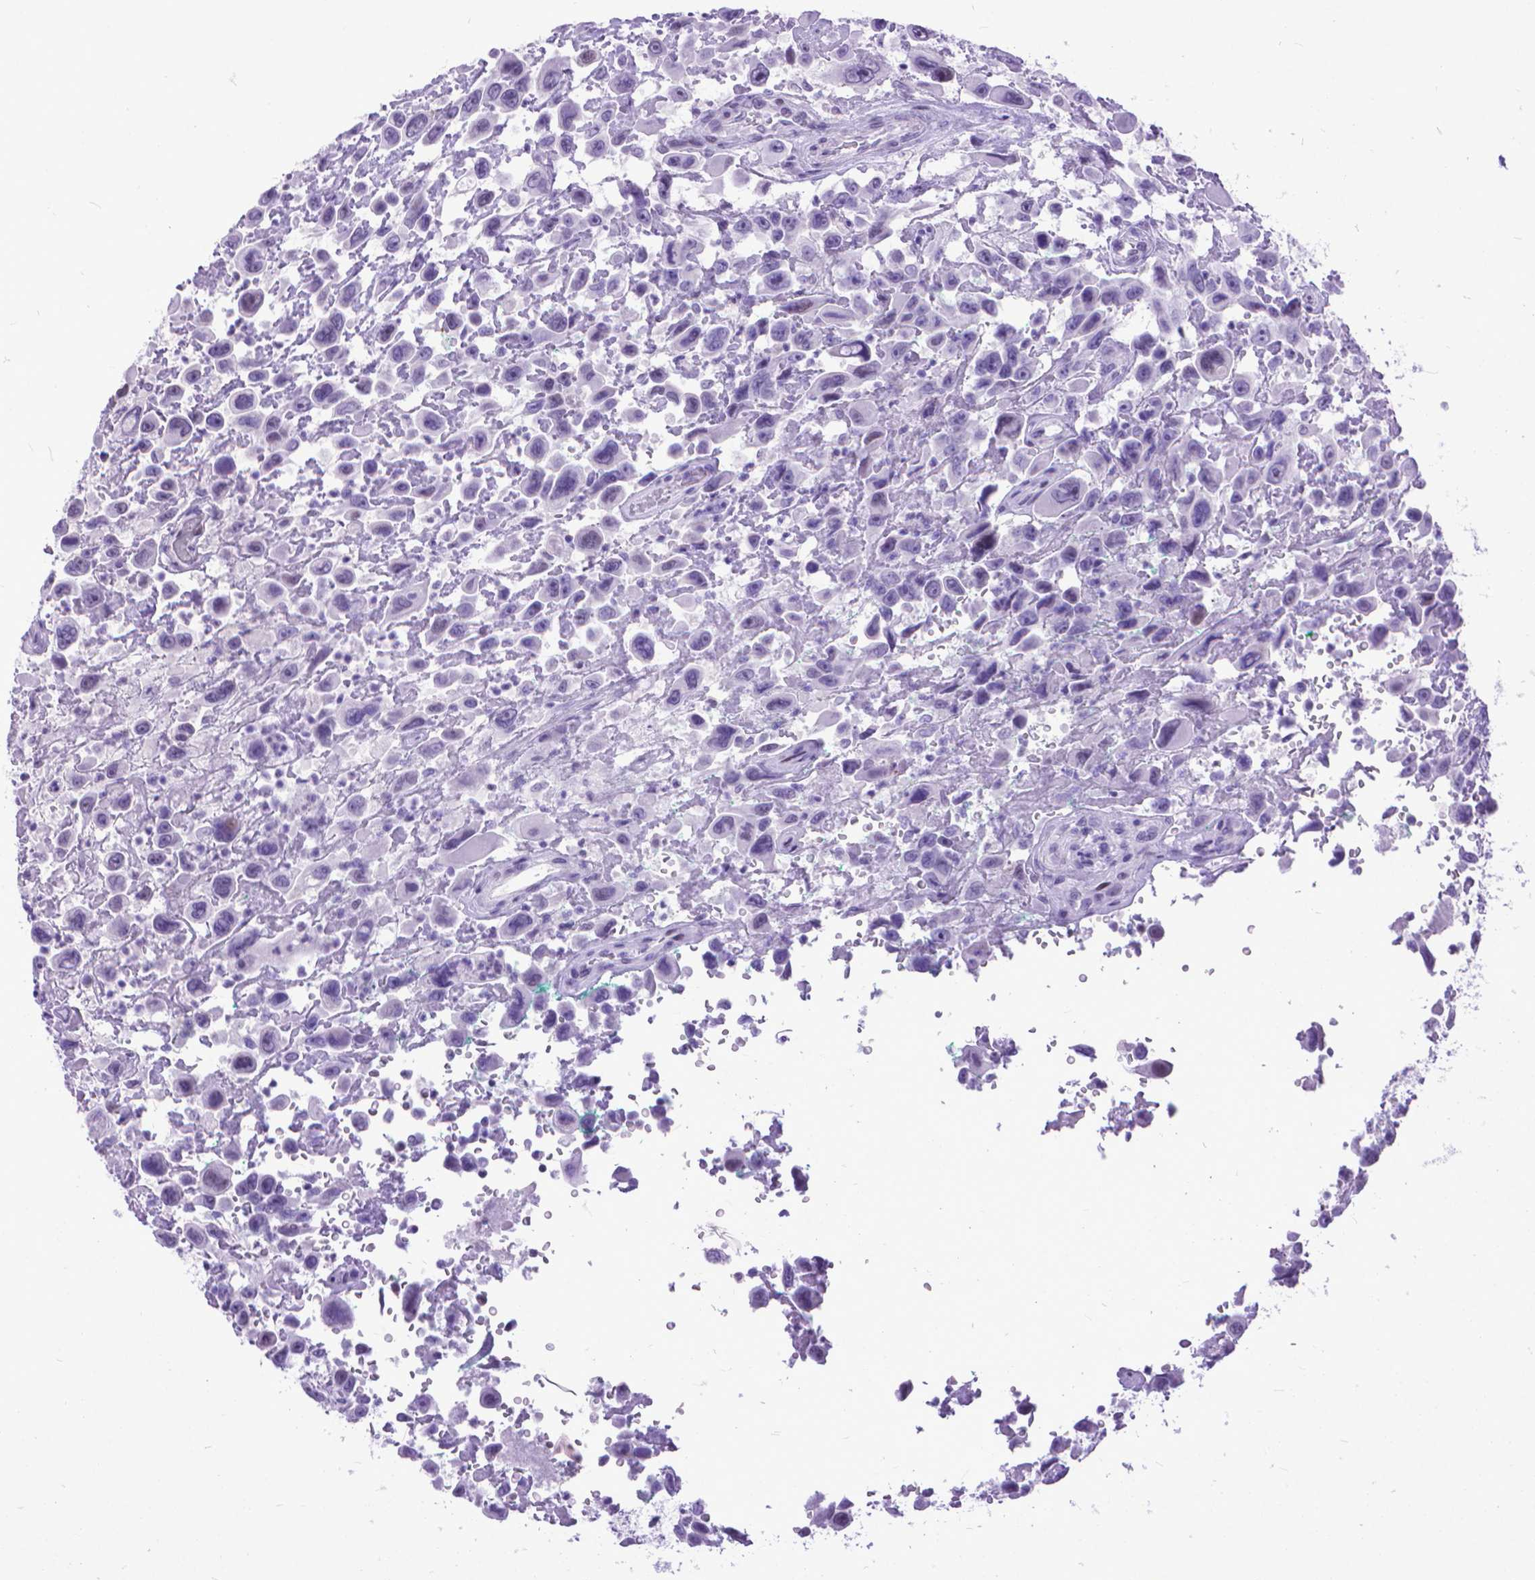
{"staining": {"intensity": "negative", "quantity": "none", "location": "none"}, "tissue": "urothelial cancer", "cell_type": "Tumor cells", "image_type": "cancer", "snomed": [{"axis": "morphology", "description": "Urothelial carcinoma, High grade"}, {"axis": "topography", "description": "Urinary bladder"}], "caption": "Tumor cells are negative for brown protein staining in urothelial carcinoma (high-grade). The staining was performed using DAB (3,3'-diaminobenzidine) to visualize the protein expression in brown, while the nuclei were stained in blue with hematoxylin (Magnification: 20x).", "gene": "POLE4", "patient": {"sex": "male", "age": 53}}